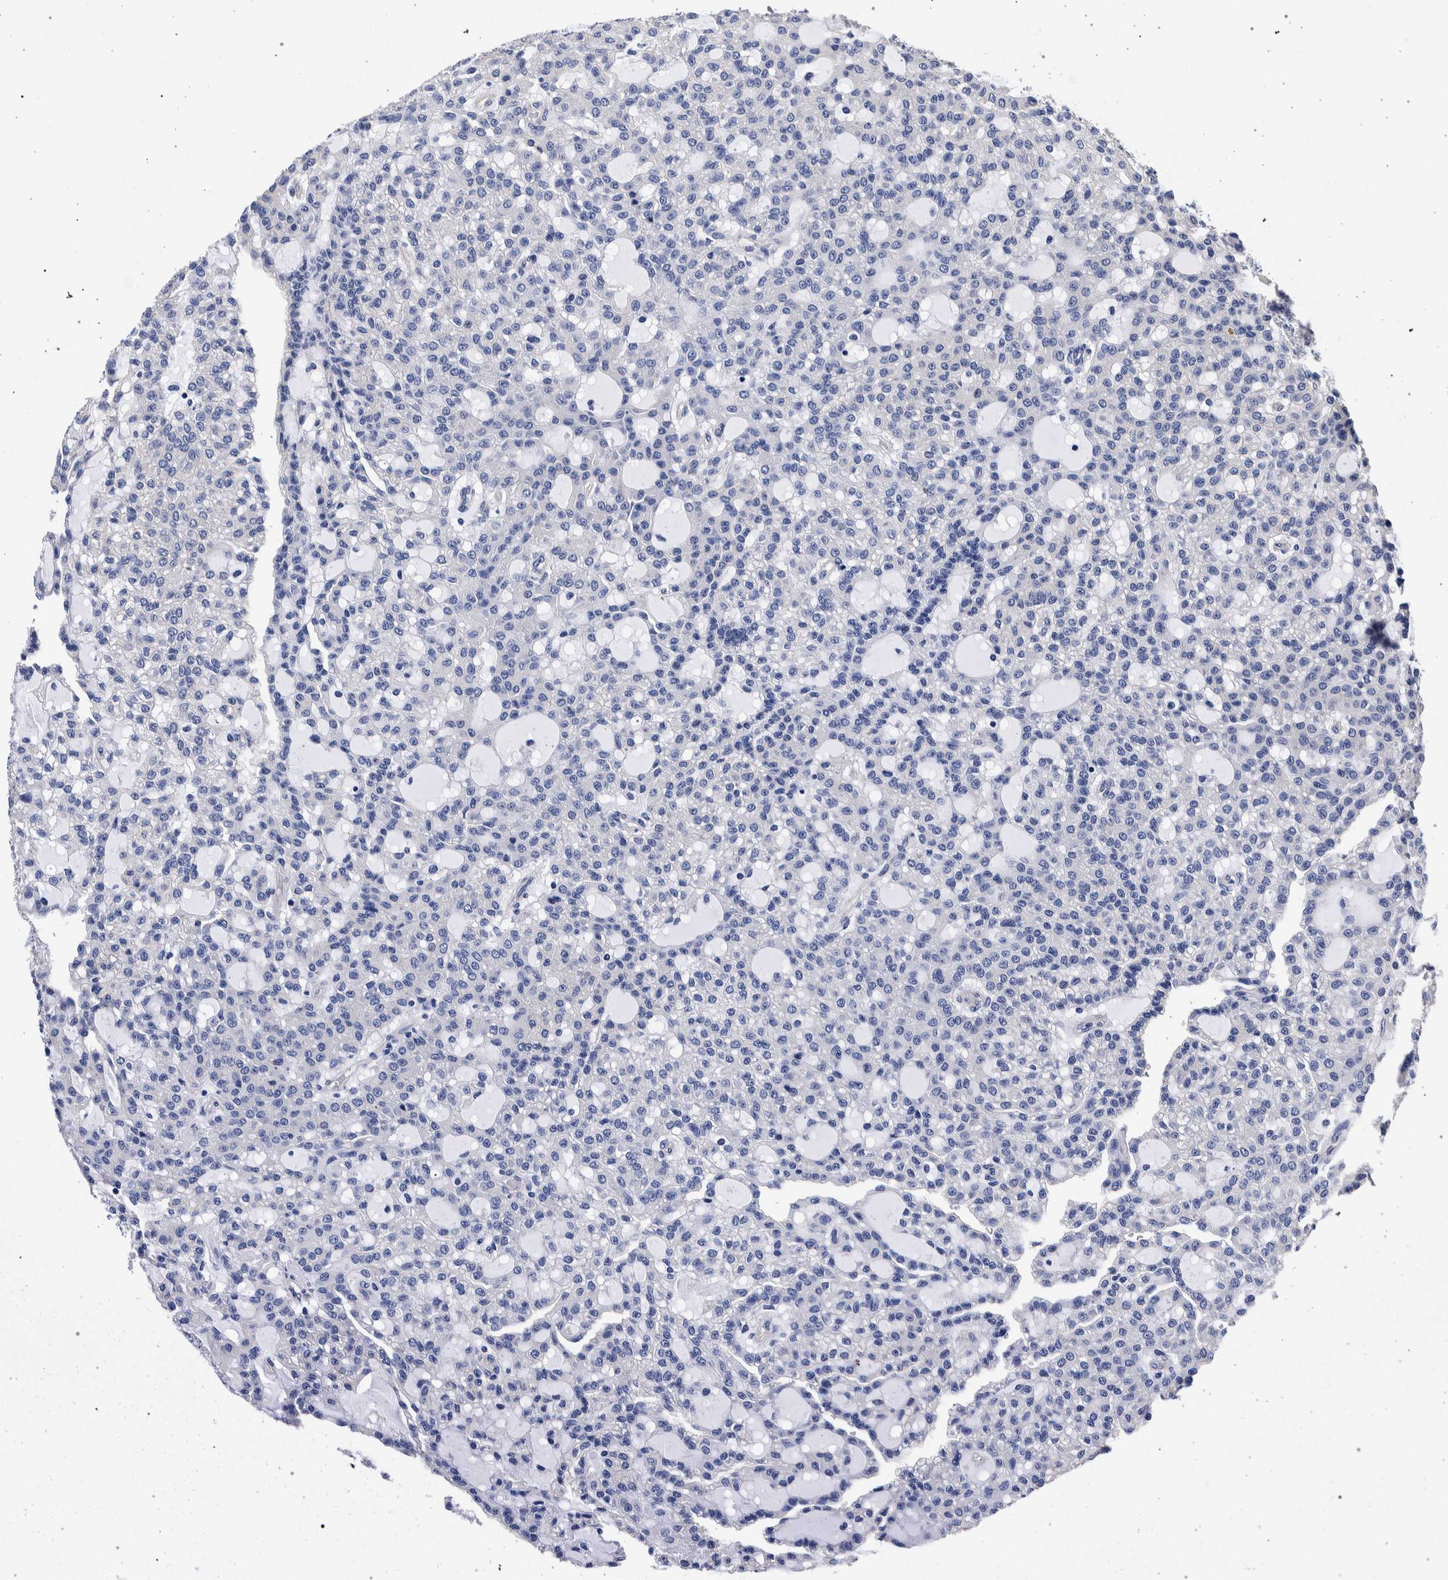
{"staining": {"intensity": "negative", "quantity": "none", "location": "none"}, "tissue": "renal cancer", "cell_type": "Tumor cells", "image_type": "cancer", "snomed": [{"axis": "morphology", "description": "Adenocarcinoma, NOS"}, {"axis": "topography", "description": "Kidney"}], "caption": "The histopathology image exhibits no significant staining in tumor cells of adenocarcinoma (renal). Nuclei are stained in blue.", "gene": "NIBAN2", "patient": {"sex": "male", "age": 63}}